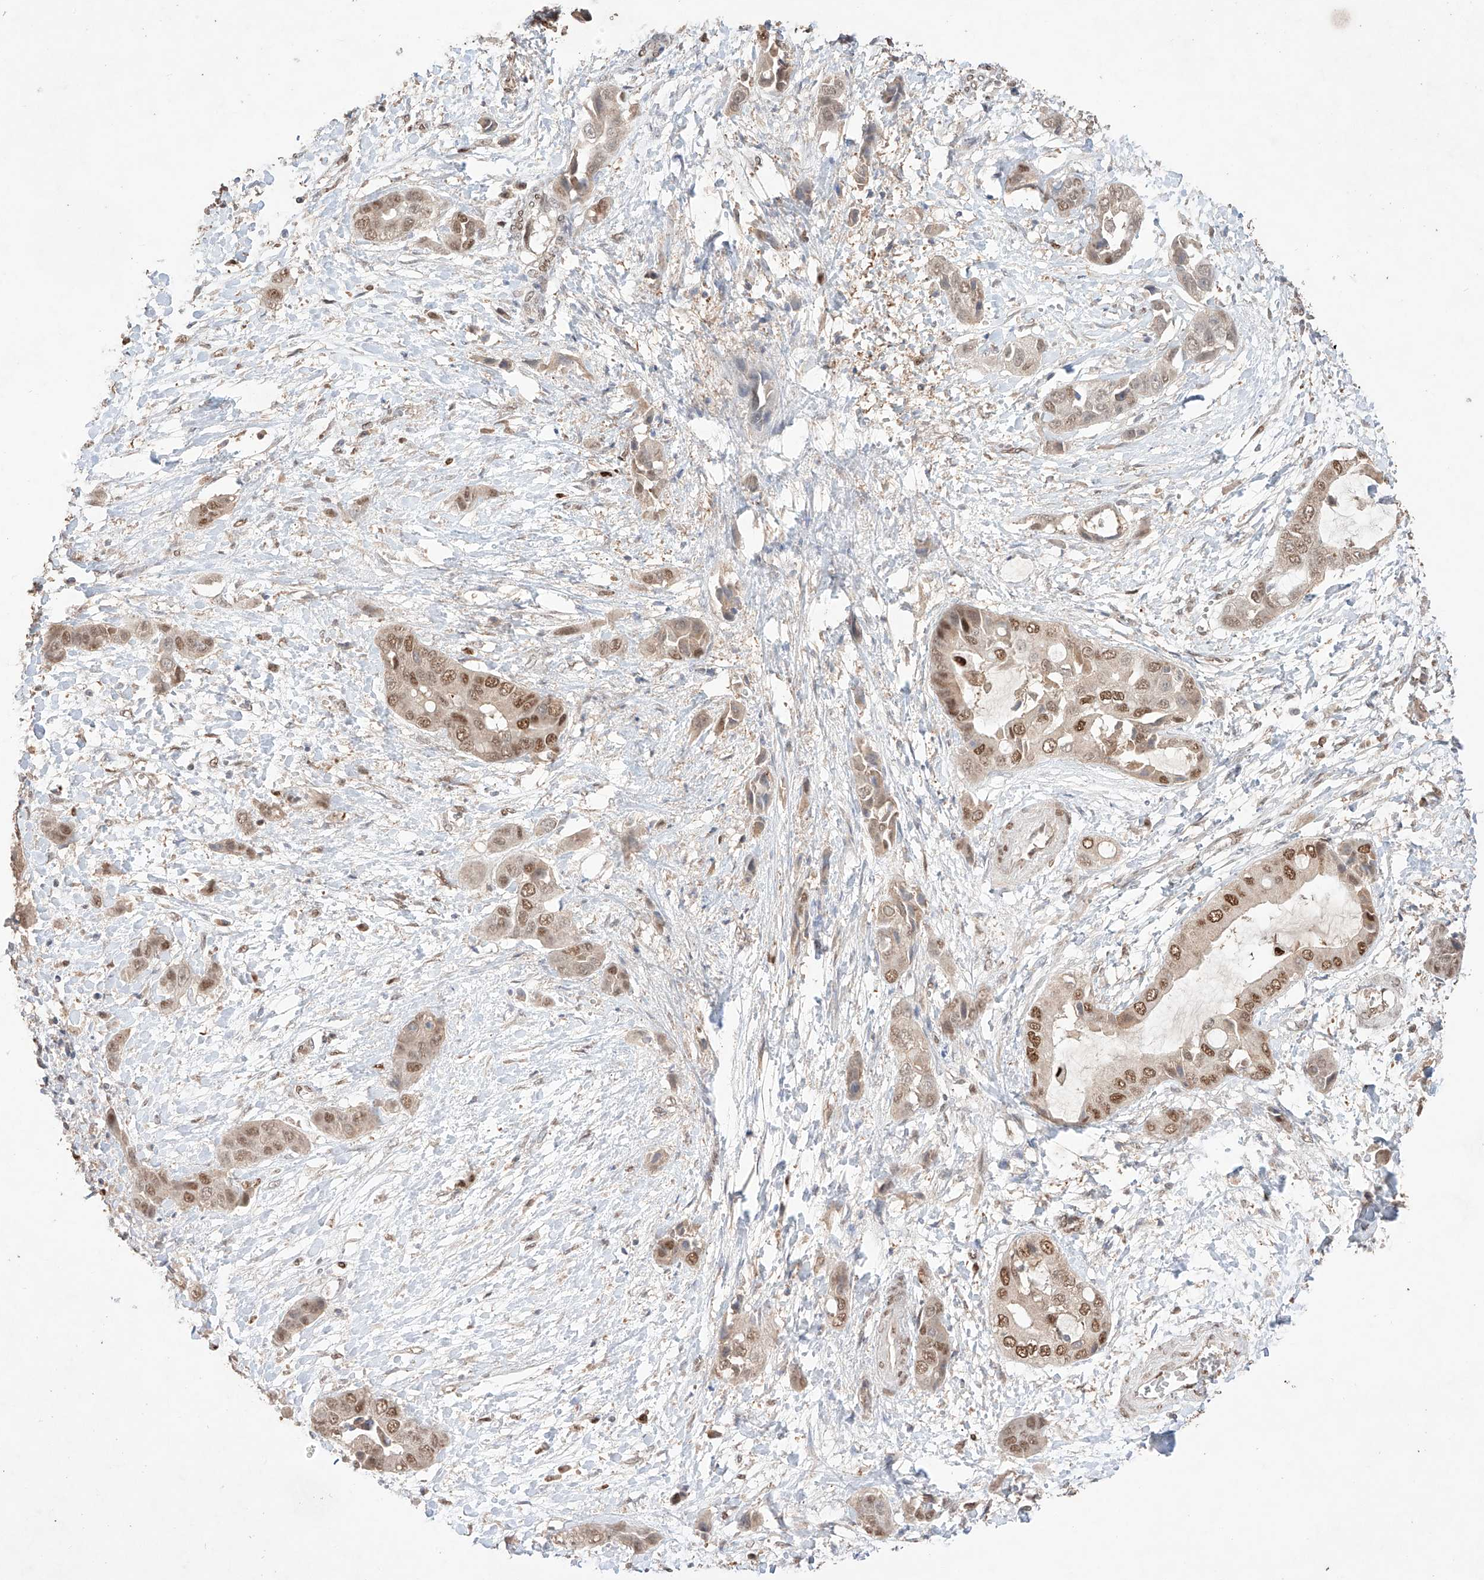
{"staining": {"intensity": "moderate", "quantity": ">75%", "location": "nuclear"}, "tissue": "liver cancer", "cell_type": "Tumor cells", "image_type": "cancer", "snomed": [{"axis": "morphology", "description": "Cholangiocarcinoma"}, {"axis": "topography", "description": "Liver"}], "caption": "A brown stain highlights moderate nuclear expression of a protein in liver cholangiocarcinoma tumor cells. (DAB = brown stain, brightfield microscopy at high magnification).", "gene": "APIP", "patient": {"sex": "female", "age": 52}}